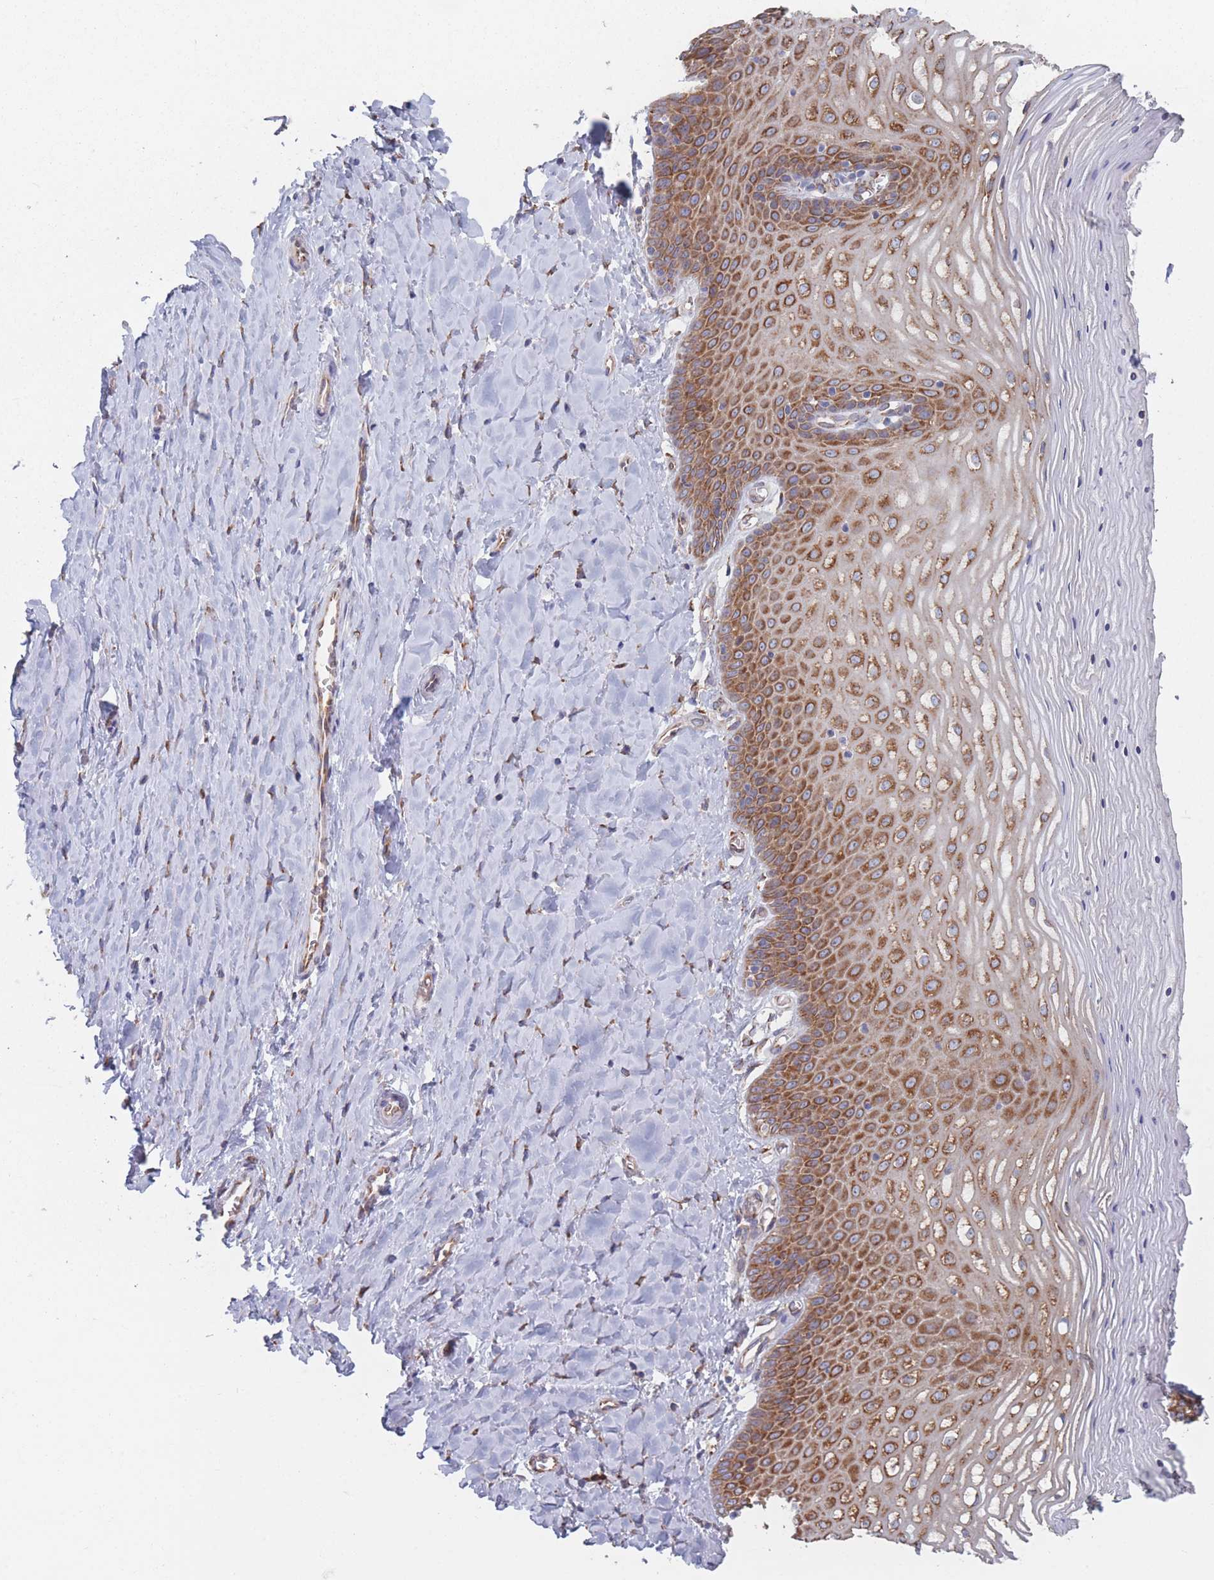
{"staining": {"intensity": "strong", "quantity": ">75%", "location": "cytoplasmic/membranous"}, "tissue": "vagina", "cell_type": "Squamous epithelial cells", "image_type": "normal", "snomed": [{"axis": "morphology", "description": "Normal tissue, NOS"}, {"axis": "topography", "description": "Vagina"}], "caption": "High-power microscopy captured an immunohistochemistry micrograph of benign vagina, revealing strong cytoplasmic/membranous positivity in approximately >75% of squamous epithelial cells.", "gene": "EEF1B2", "patient": {"sex": "female", "age": 65}}